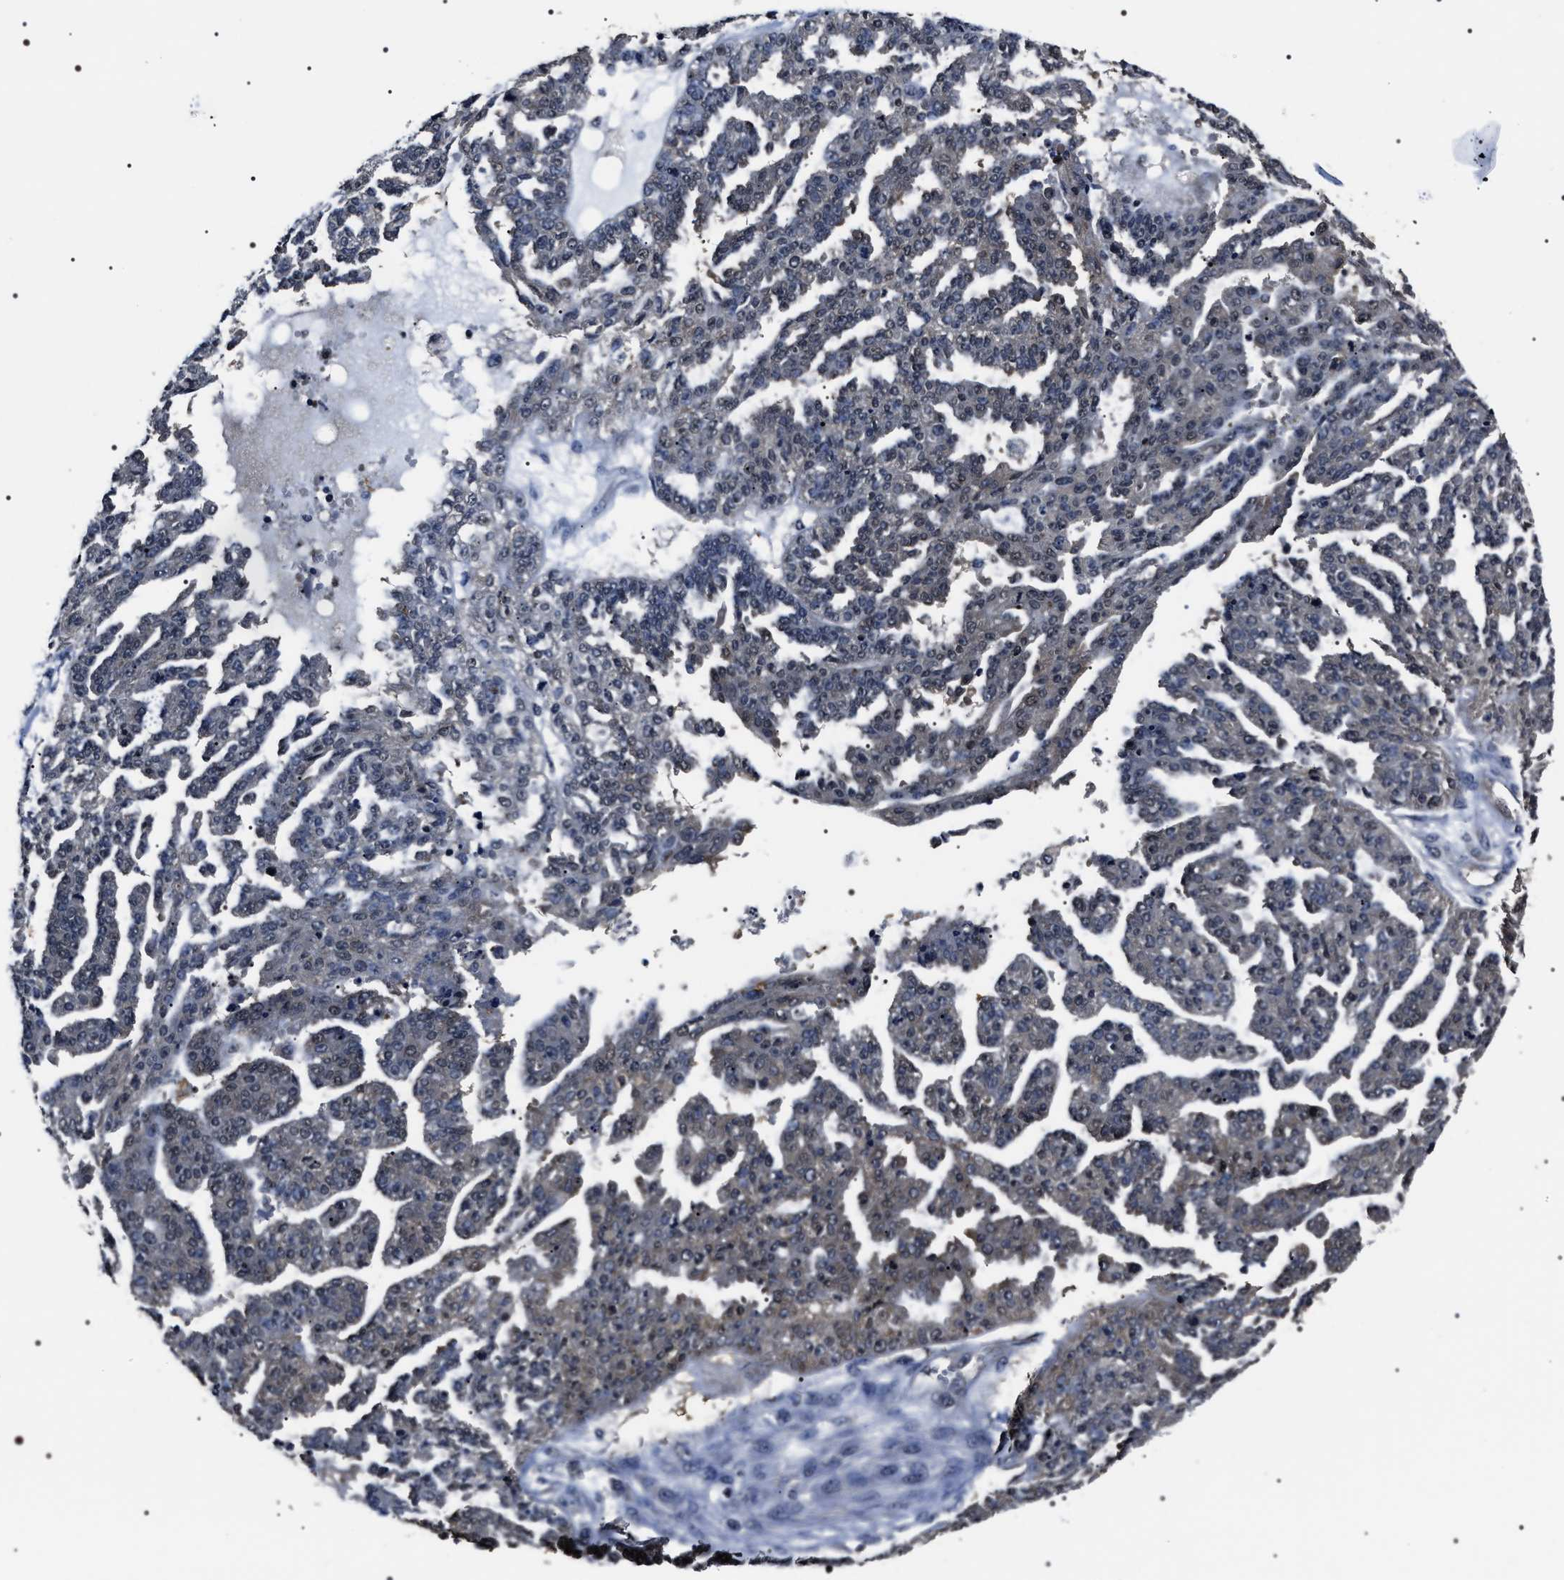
{"staining": {"intensity": "negative", "quantity": "none", "location": "none"}, "tissue": "ovarian cancer", "cell_type": "Tumor cells", "image_type": "cancer", "snomed": [{"axis": "morphology", "description": "Cystadenocarcinoma, serous, NOS"}, {"axis": "topography", "description": "Ovary"}], "caption": "Immunohistochemistry histopathology image of neoplastic tissue: serous cystadenocarcinoma (ovarian) stained with DAB (3,3'-diaminobenzidine) shows no significant protein expression in tumor cells.", "gene": "SIPA1", "patient": {"sex": "female", "age": 58}}